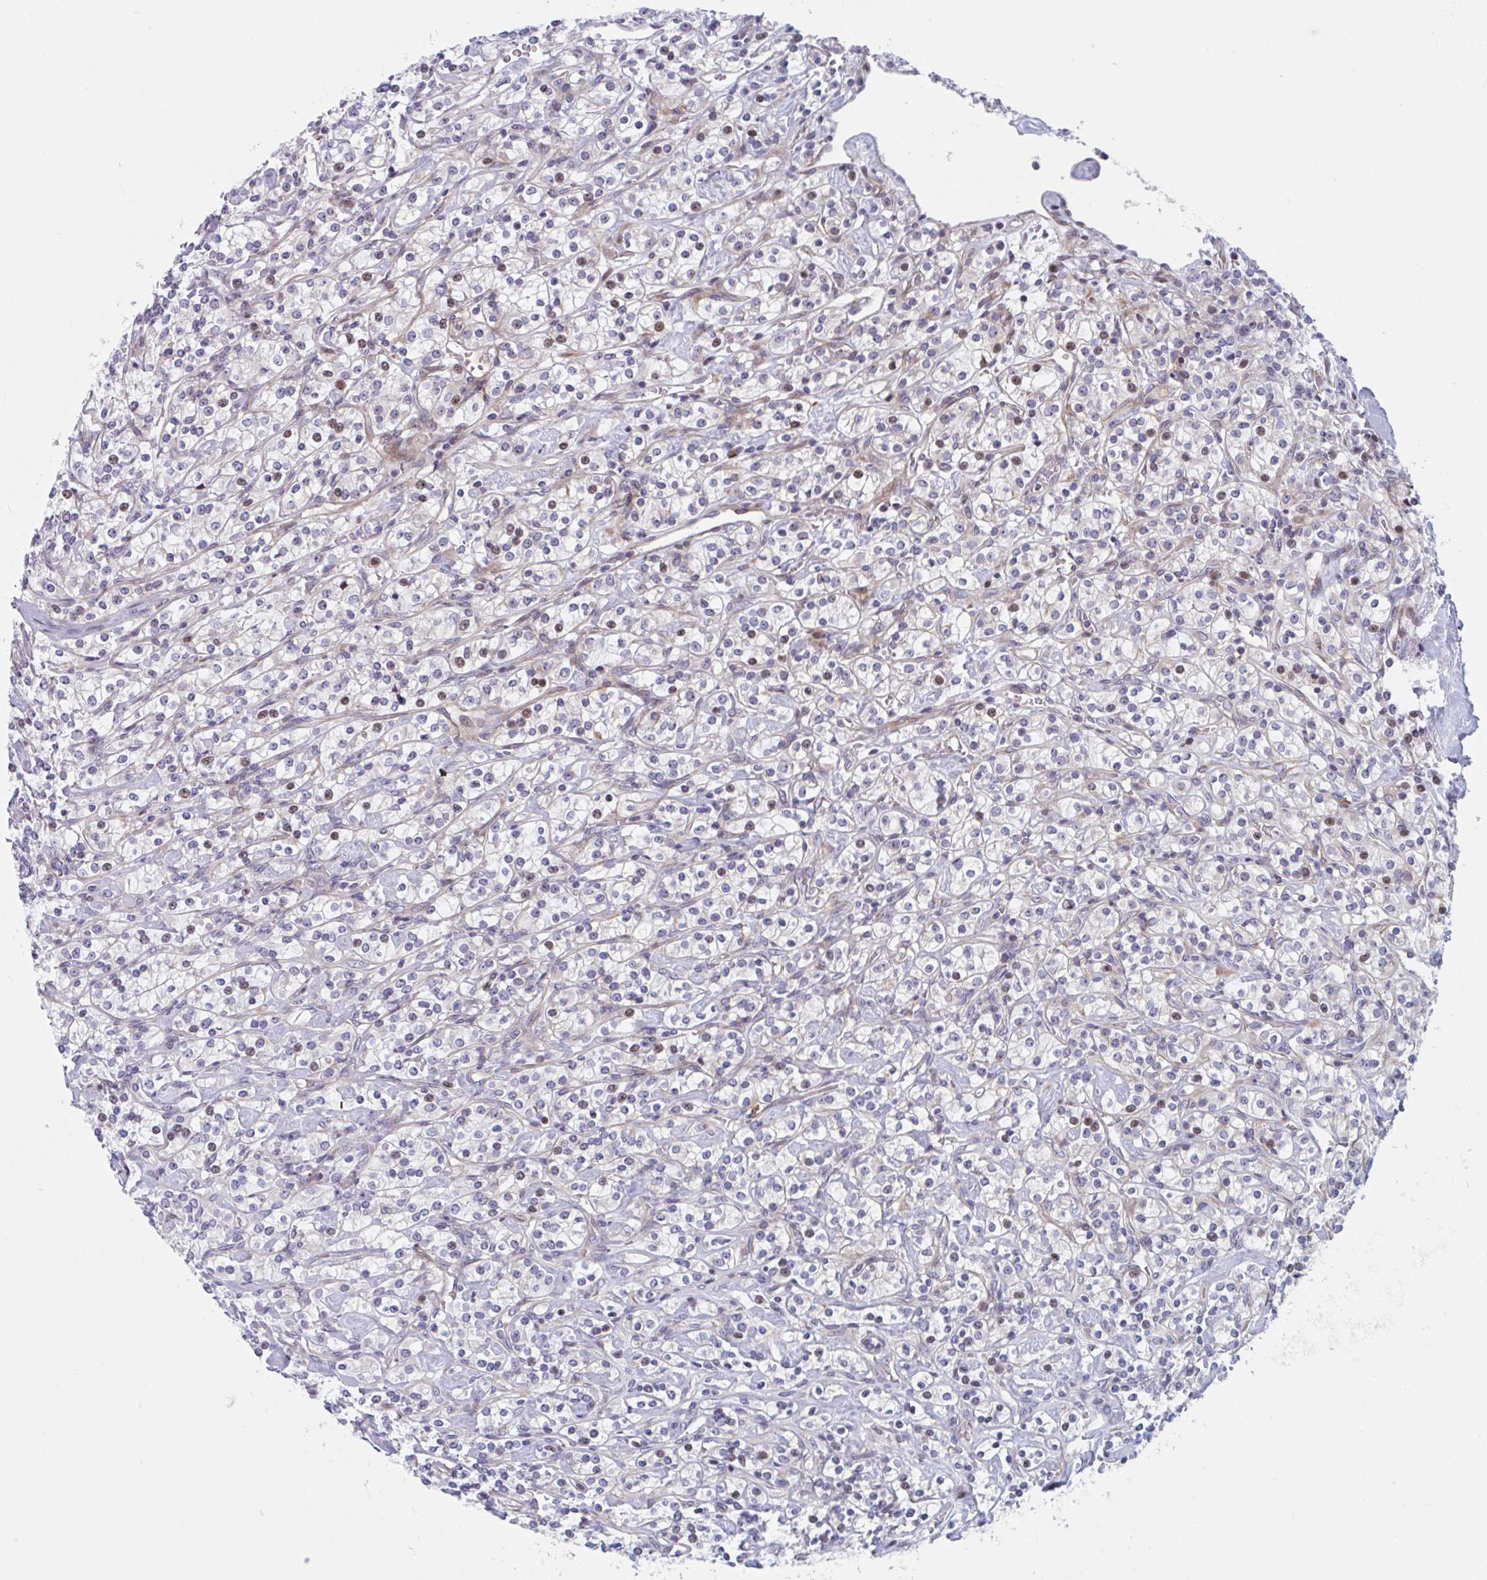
{"staining": {"intensity": "moderate", "quantity": "<25%", "location": "nuclear"}, "tissue": "renal cancer", "cell_type": "Tumor cells", "image_type": "cancer", "snomed": [{"axis": "morphology", "description": "Adenocarcinoma, NOS"}, {"axis": "topography", "description": "Kidney"}], "caption": "Adenocarcinoma (renal) stained with immunohistochemistry demonstrates moderate nuclear expression in about <25% of tumor cells. (Brightfield microscopy of DAB IHC at high magnification).", "gene": "DUXA", "patient": {"sex": "male", "age": 77}}